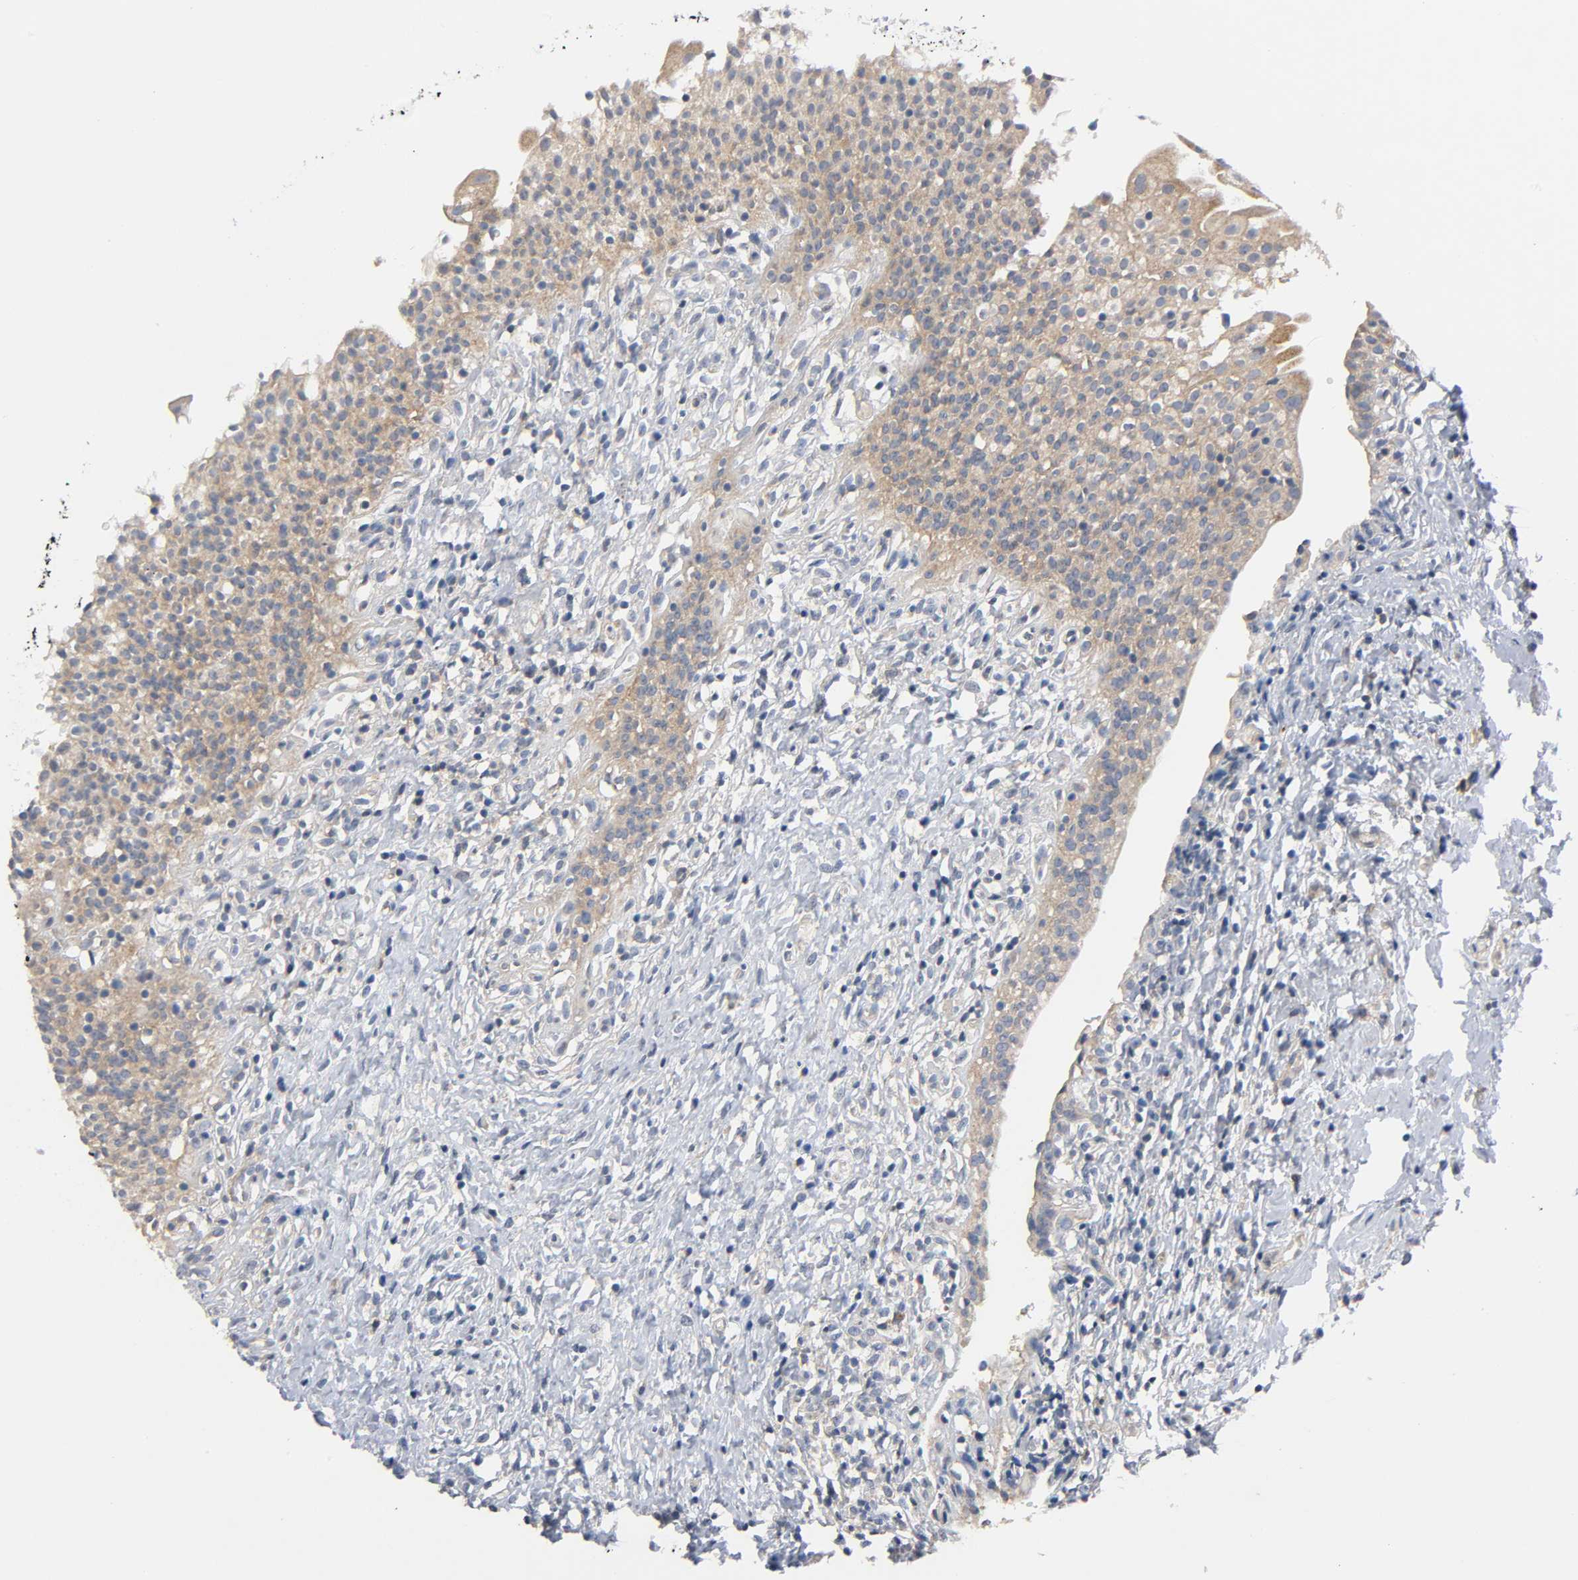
{"staining": {"intensity": "moderate", "quantity": ">75%", "location": "cytoplasmic/membranous"}, "tissue": "urinary bladder", "cell_type": "Urothelial cells", "image_type": "normal", "snomed": [{"axis": "morphology", "description": "Normal tissue, NOS"}, {"axis": "topography", "description": "Urinary bladder"}], "caption": "IHC micrograph of benign urinary bladder: urinary bladder stained using immunohistochemistry (IHC) reveals medium levels of moderate protein expression localized specifically in the cytoplasmic/membranous of urothelial cells, appearing as a cytoplasmic/membranous brown color.", "gene": "HDAC6", "patient": {"sex": "female", "age": 80}}